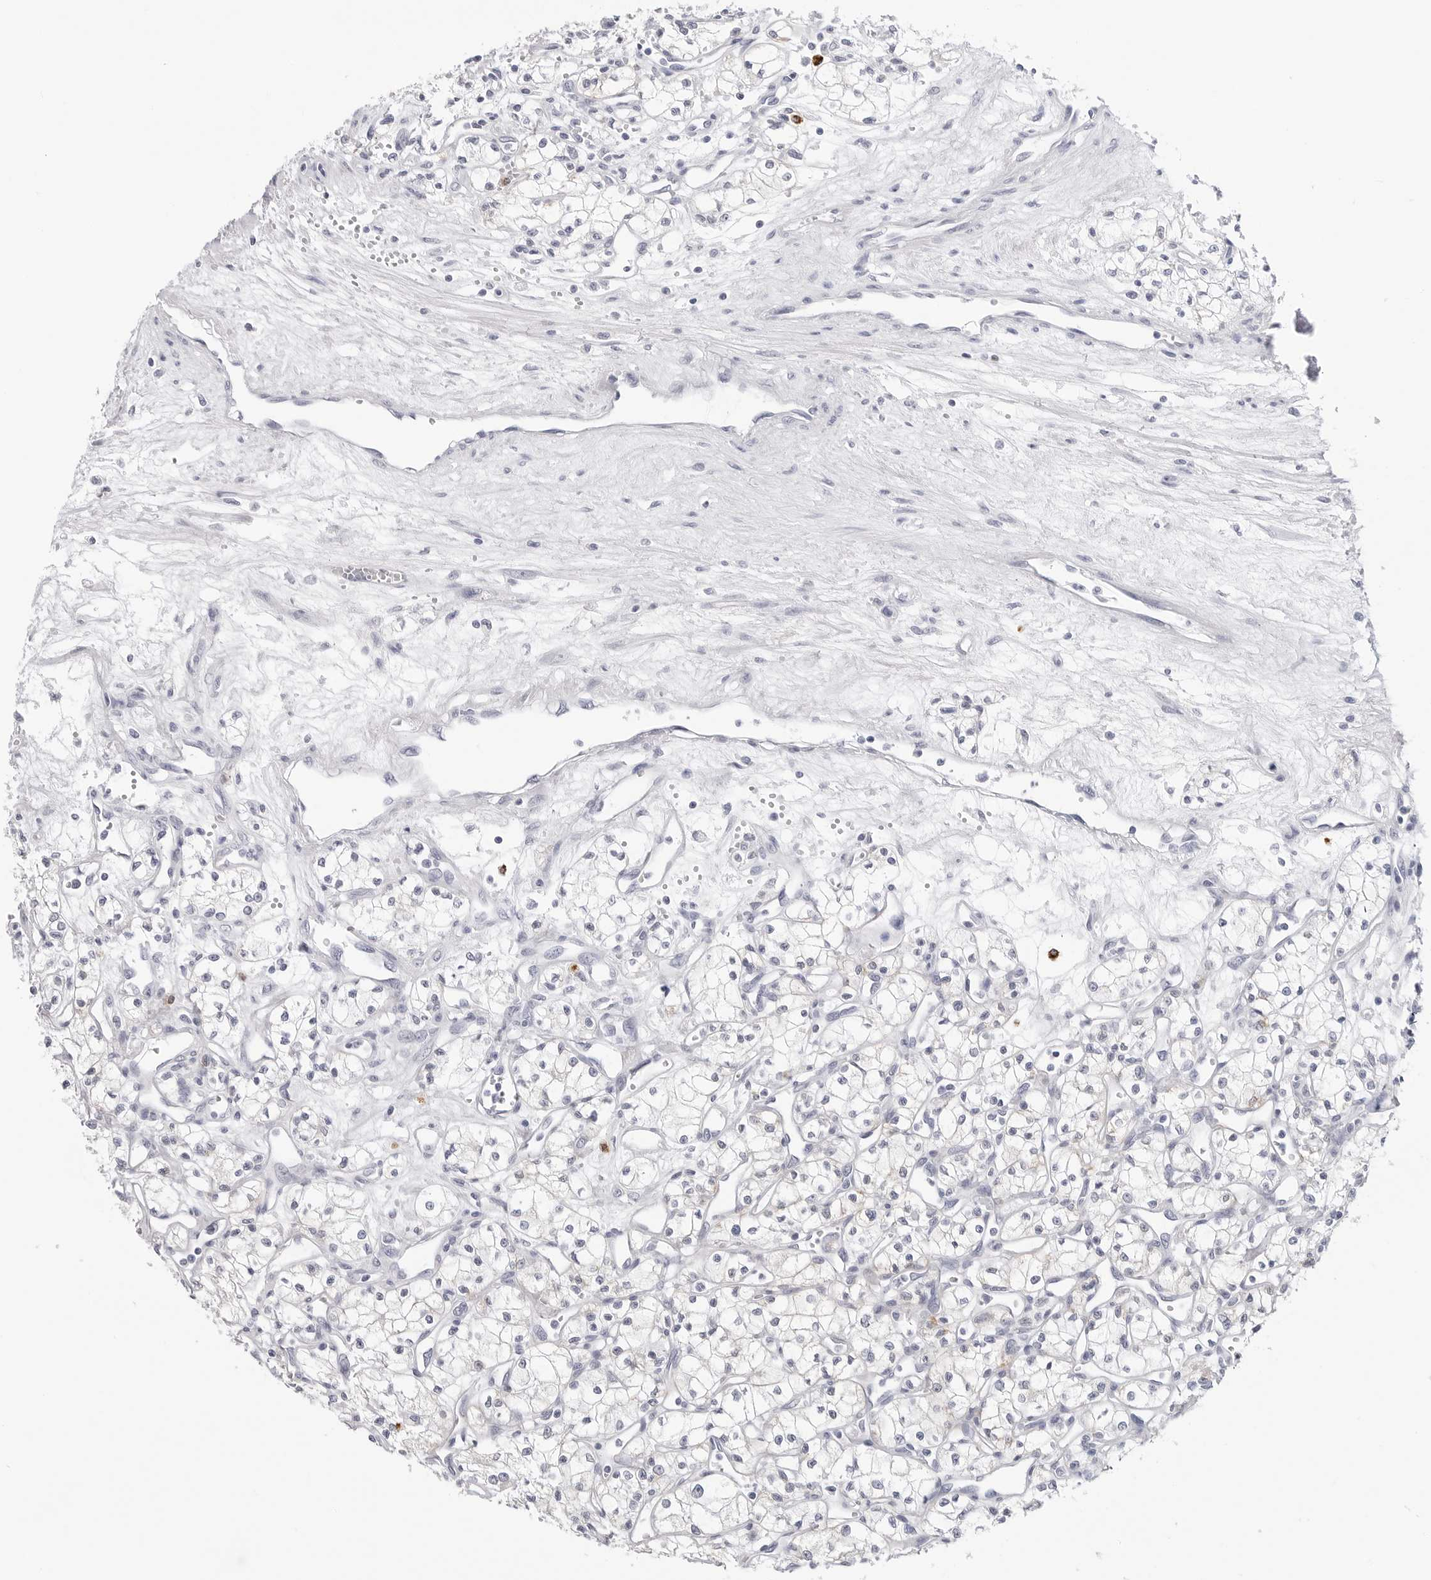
{"staining": {"intensity": "negative", "quantity": "none", "location": "none"}, "tissue": "renal cancer", "cell_type": "Tumor cells", "image_type": "cancer", "snomed": [{"axis": "morphology", "description": "Adenocarcinoma, NOS"}, {"axis": "topography", "description": "Kidney"}], "caption": "Tumor cells show no significant protein staining in renal cancer.", "gene": "HSPB7", "patient": {"sex": "male", "age": 59}}